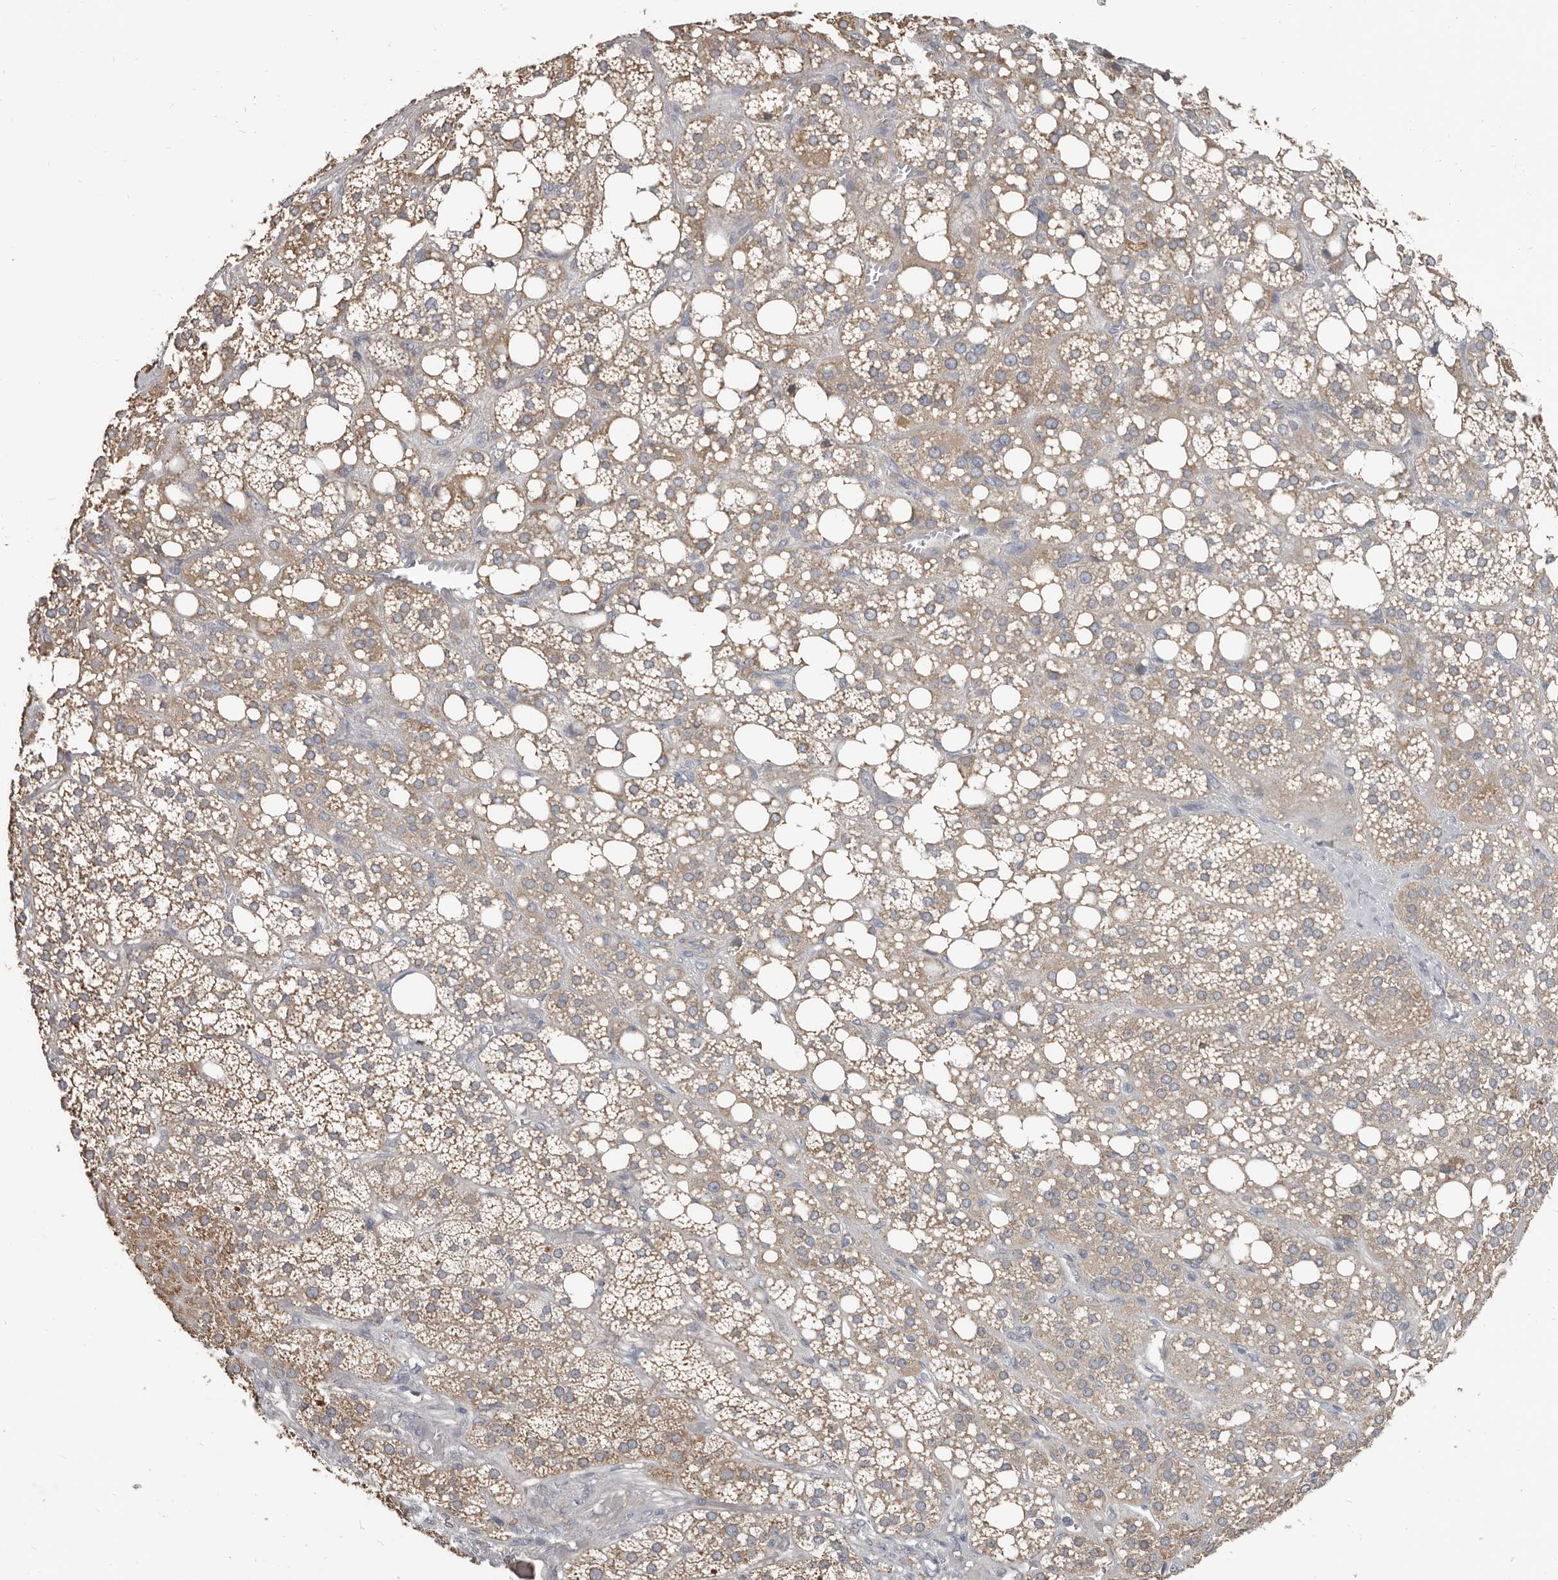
{"staining": {"intensity": "weak", "quantity": ">75%", "location": "cytoplasmic/membranous"}, "tissue": "adrenal gland", "cell_type": "Glandular cells", "image_type": "normal", "snomed": [{"axis": "morphology", "description": "Normal tissue, NOS"}, {"axis": "topography", "description": "Adrenal gland"}], "caption": "Brown immunohistochemical staining in benign human adrenal gland displays weak cytoplasmic/membranous expression in approximately >75% of glandular cells. The protein is stained brown, and the nuclei are stained in blue (DAB IHC with brightfield microscopy, high magnification).", "gene": "AKNAD1", "patient": {"sex": "female", "age": 59}}